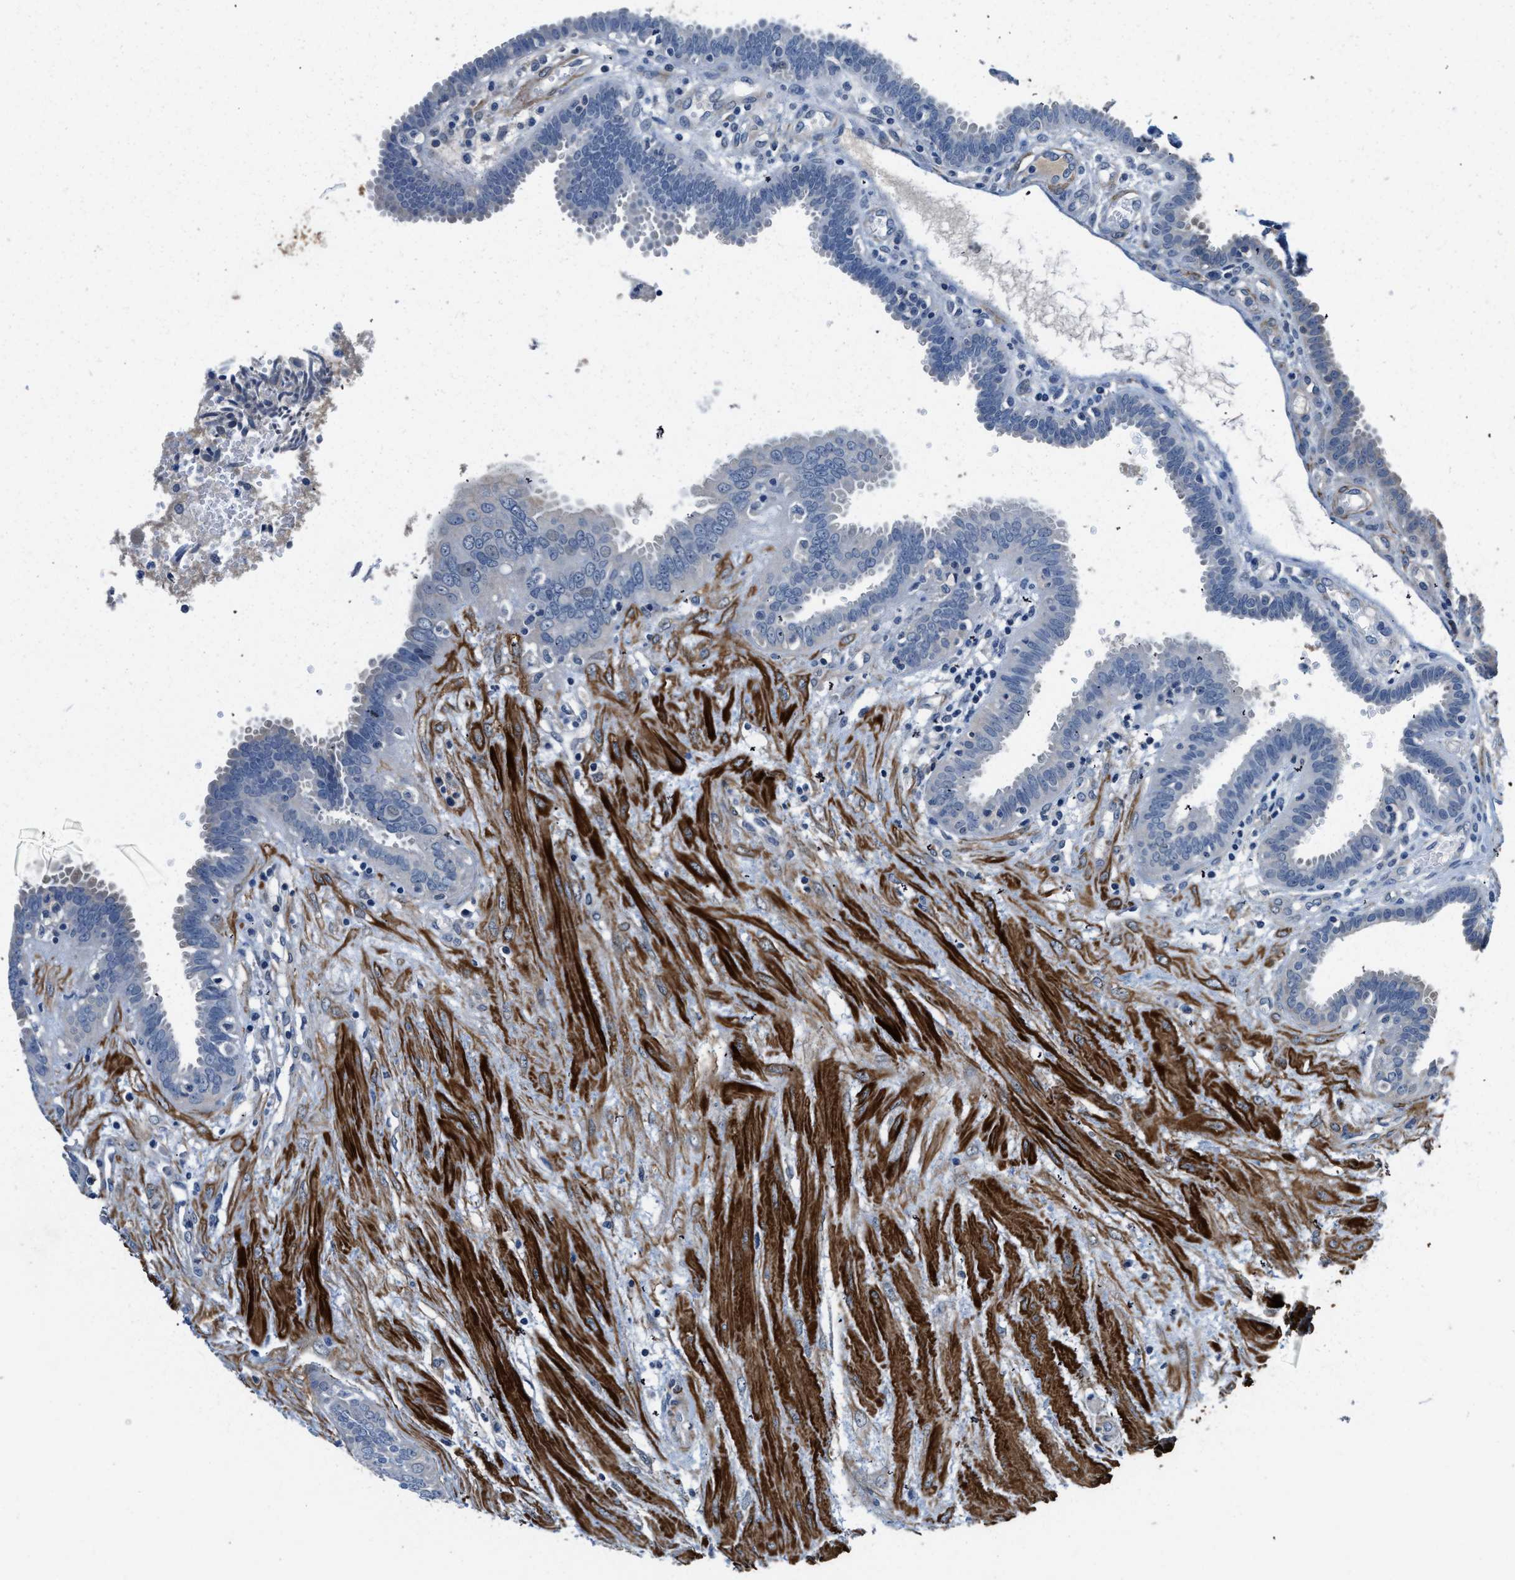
{"staining": {"intensity": "negative", "quantity": "none", "location": "none"}, "tissue": "fallopian tube", "cell_type": "Glandular cells", "image_type": "normal", "snomed": [{"axis": "morphology", "description": "Normal tissue, NOS"}, {"axis": "topography", "description": "Fallopian tube"}, {"axis": "topography", "description": "Placenta"}], "caption": "This is an immunohistochemistry (IHC) photomicrograph of benign fallopian tube. There is no expression in glandular cells.", "gene": "LANCL2", "patient": {"sex": "female", "age": 32}}